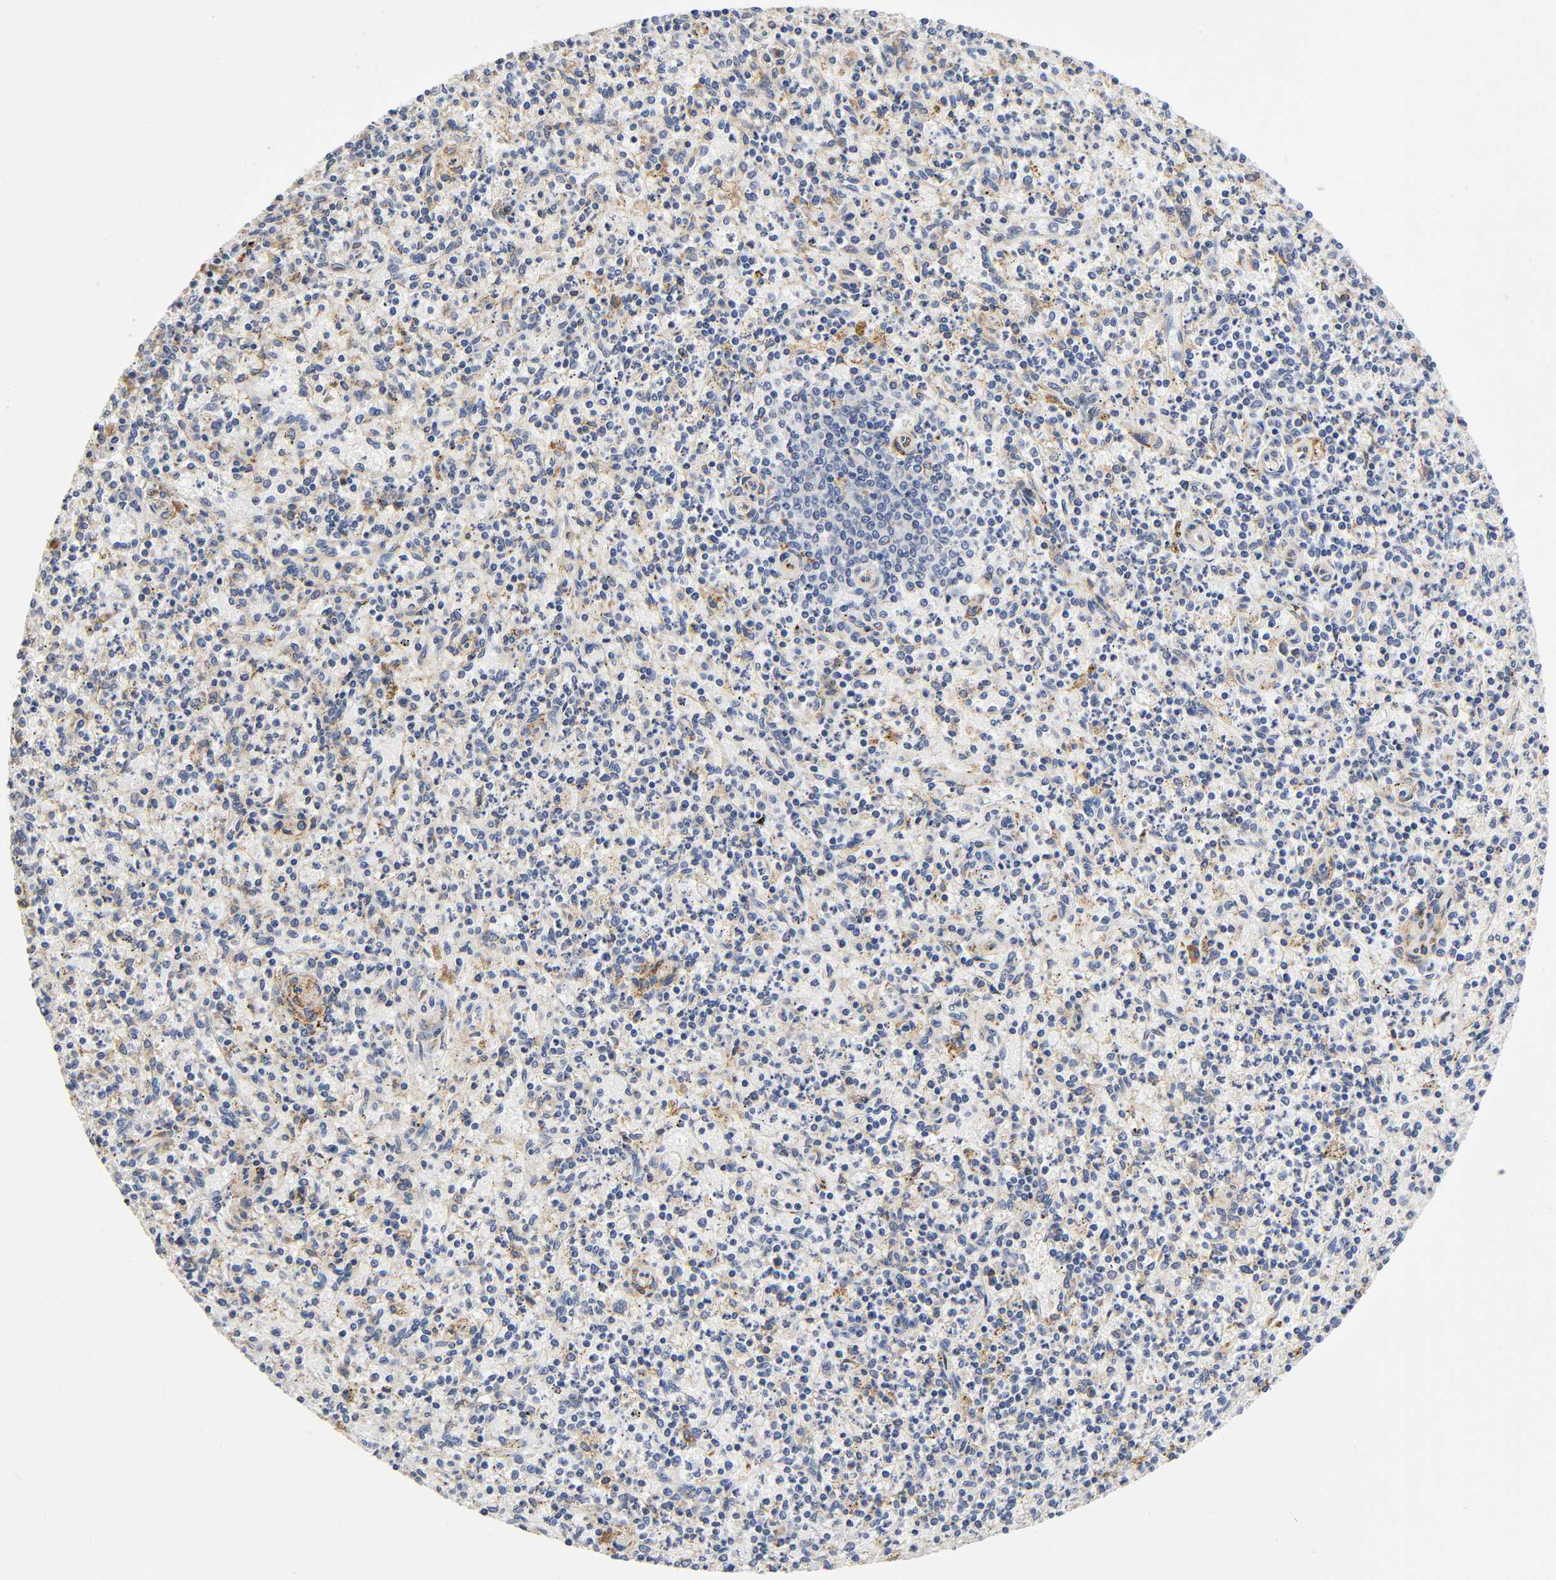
{"staining": {"intensity": "weak", "quantity": "<25%", "location": "cytoplasmic/membranous"}, "tissue": "spleen", "cell_type": "Cells in red pulp", "image_type": "normal", "snomed": [{"axis": "morphology", "description": "Normal tissue, NOS"}, {"axis": "topography", "description": "Spleen"}], "caption": "This is a image of IHC staining of benign spleen, which shows no expression in cells in red pulp.", "gene": "SOS2", "patient": {"sex": "male", "age": 72}}